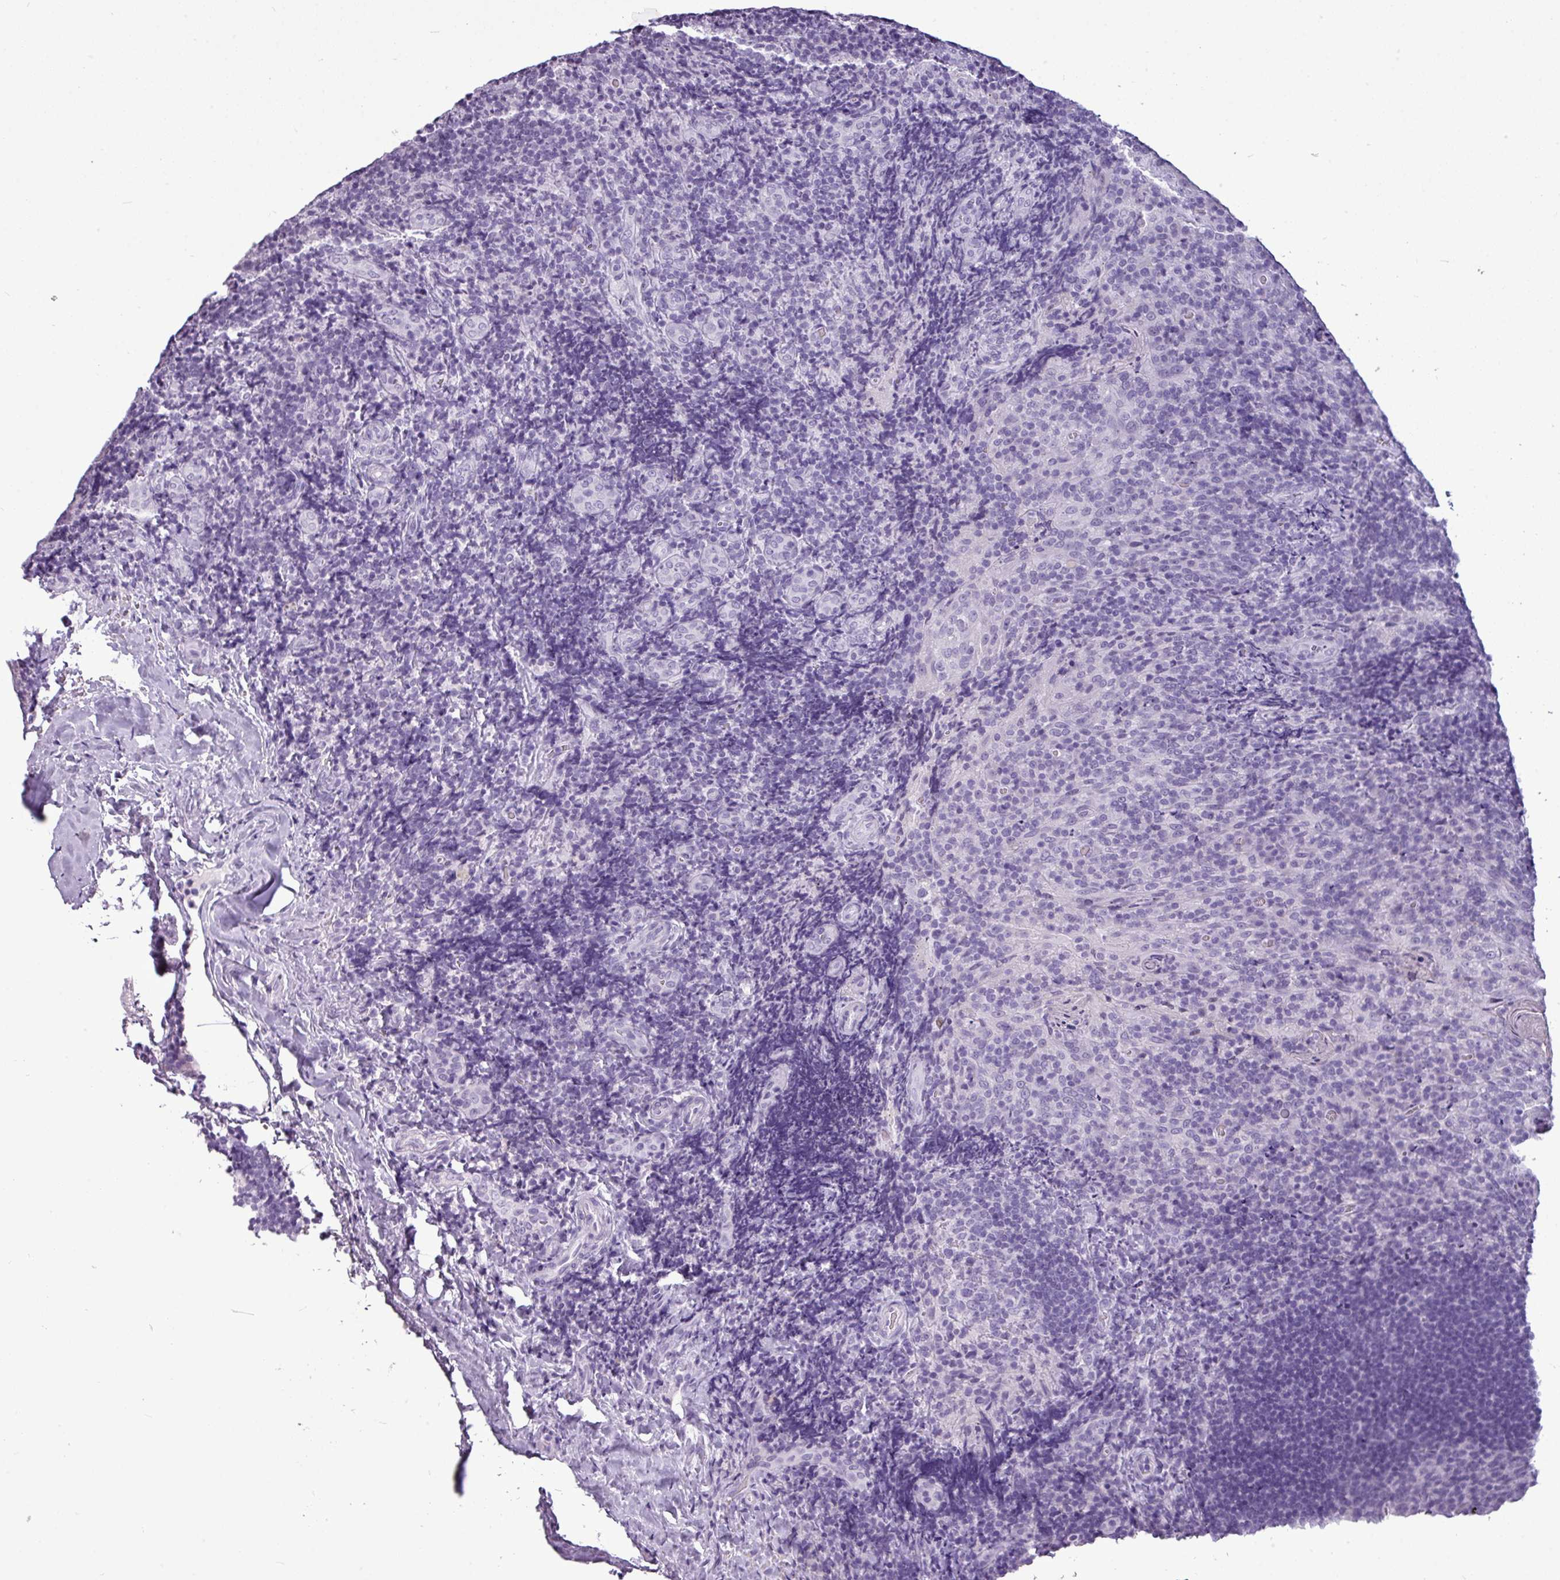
{"staining": {"intensity": "negative", "quantity": "none", "location": "none"}, "tissue": "tonsil", "cell_type": "Germinal center cells", "image_type": "normal", "snomed": [{"axis": "morphology", "description": "Normal tissue, NOS"}, {"axis": "topography", "description": "Tonsil"}], "caption": "An immunohistochemistry histopathology image of normal tonsil is shown. There is no staining in germinal center cells of tonsil. (DAB (3,3'-diaminobenzidine) immunohistochemistry (IHC) with hematoxylin counter stain).", "gene": "TMEM91", "patient": {"sex": "male", "age": 17}}